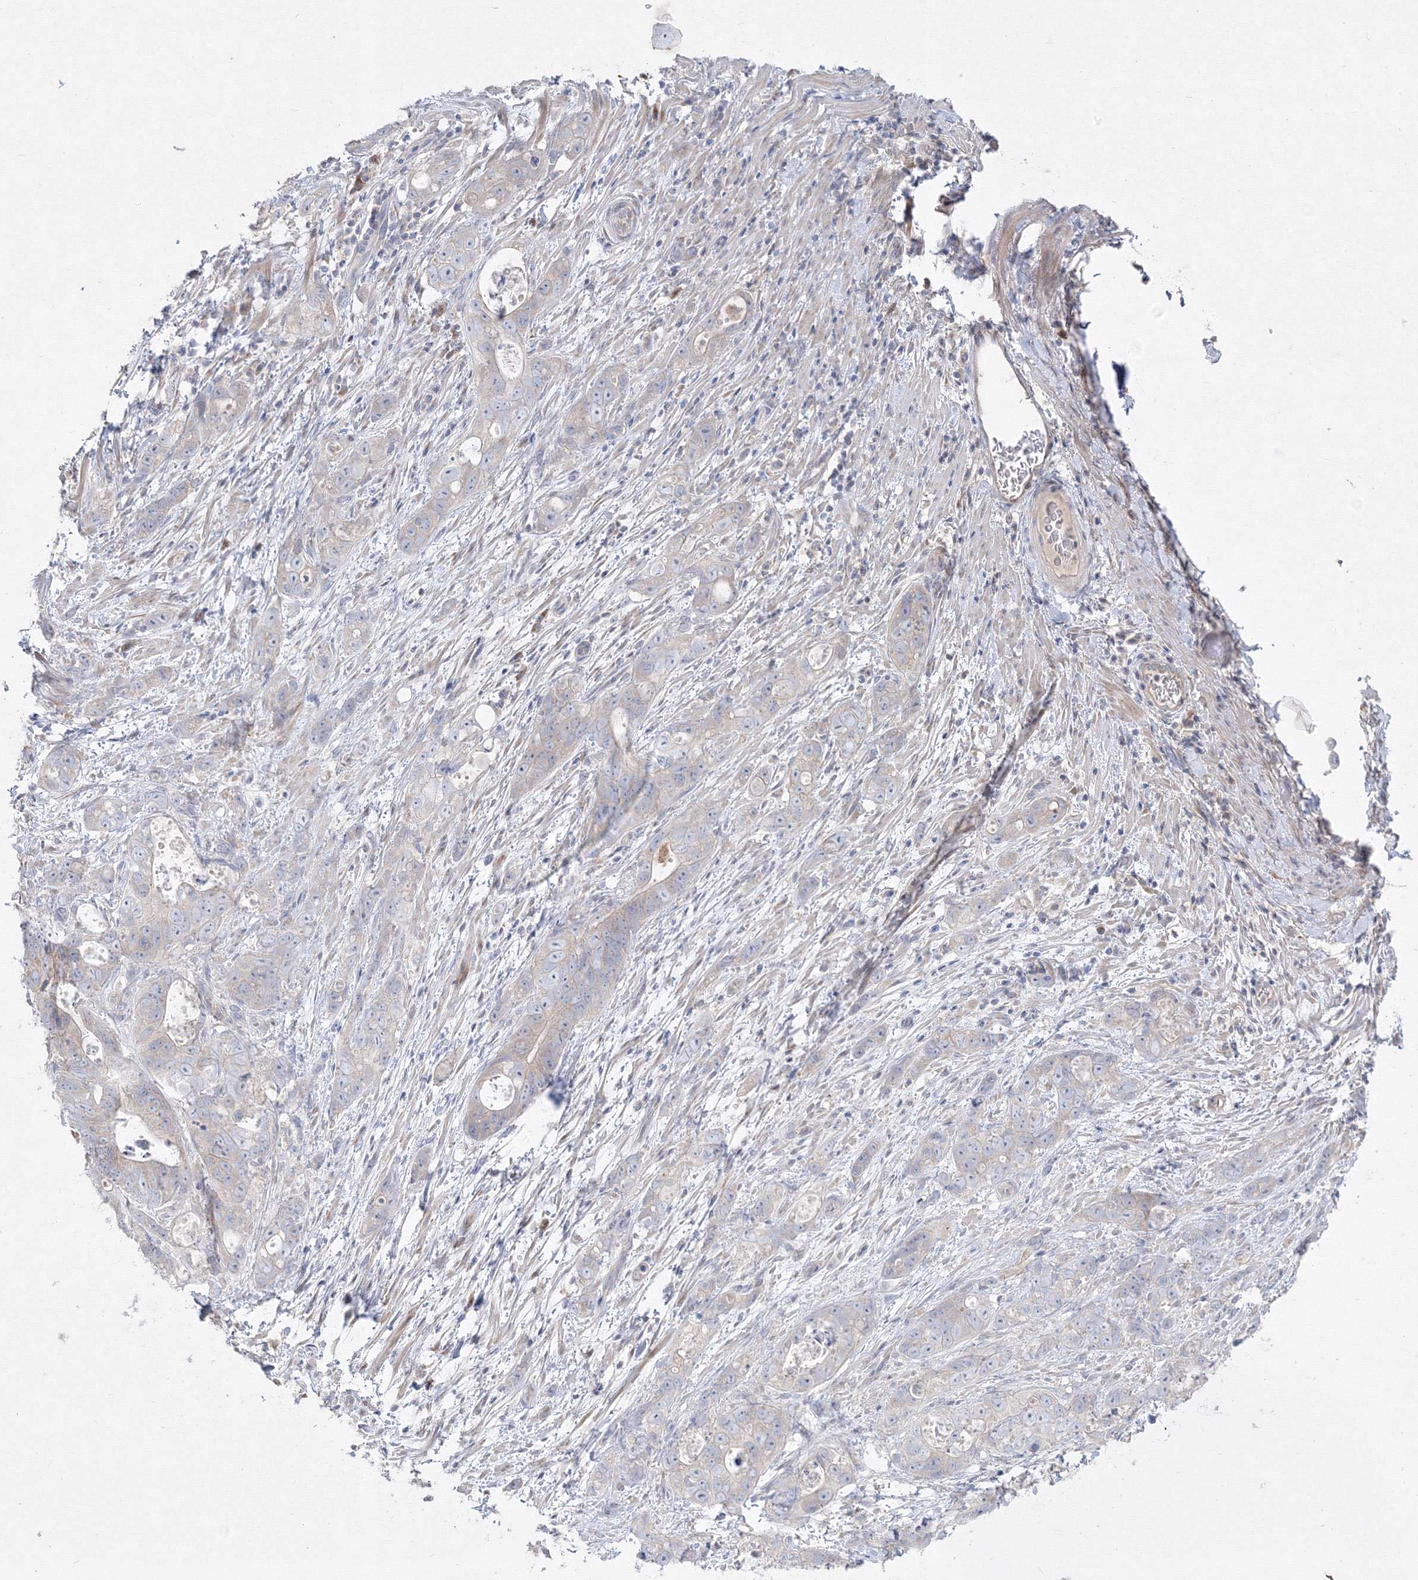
{"staining": {"intensity": "weak", "quantity": "<25%", "location": "cytoplasmic/membranous"}, "tissue": "stomach cancer", "cell_type": "Tumor cells", "image_type": "cancer", "snomed": [{"axis": "morphology", "description": "Normal tissue, NOS"}, {"axis": "morphology", "description": "Adenocarcinoma, NOS"}, {"axis": "topography", "description": "Stomach"}], "caption": "DAB (3,3'-diaminobenzidine) immunohistochemical staining of stomach cancer (adenocarcinoma) exhibits no significant staining in tumor cells.", "gene": "FBXL8", "patient": {"sex": "female", "age": 89}}